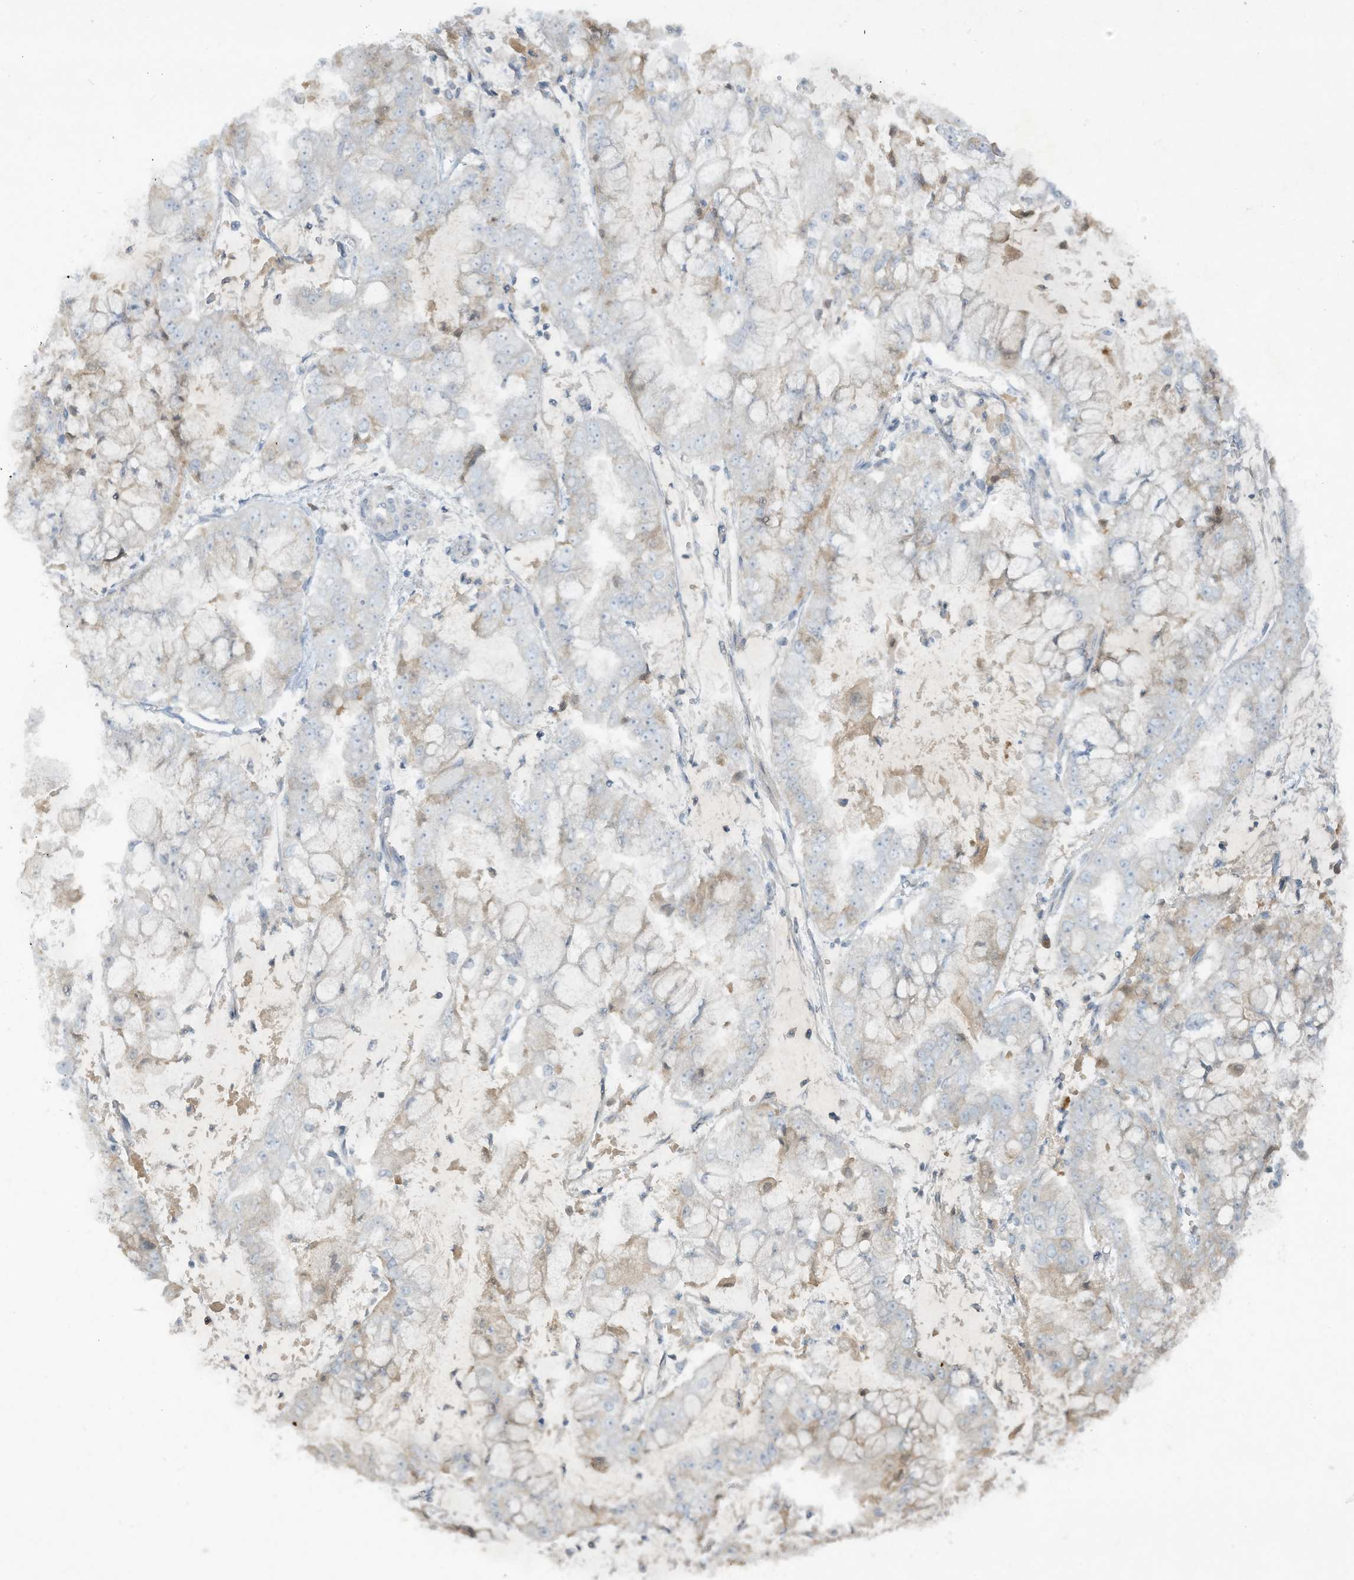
{"staining": {"intensity": "negative", "quantity": "none", "location": "none"}, "tissue": "stomach cancer", "cell_type": "Tumor cells", "image_type": "cancer", "snomed": [{"axis": "morphology", "description": "Adenocarcinoma, NOS"}, {"axis": "topography", "description": "Stomach"}], "caption": "Immunohistochemistry micrograph of stomach cancer stained for a protein (brown), which reveals no positivity in tumor cells.", "gene": "FETUB", "patient": {"sex": "male", "age": 76}}